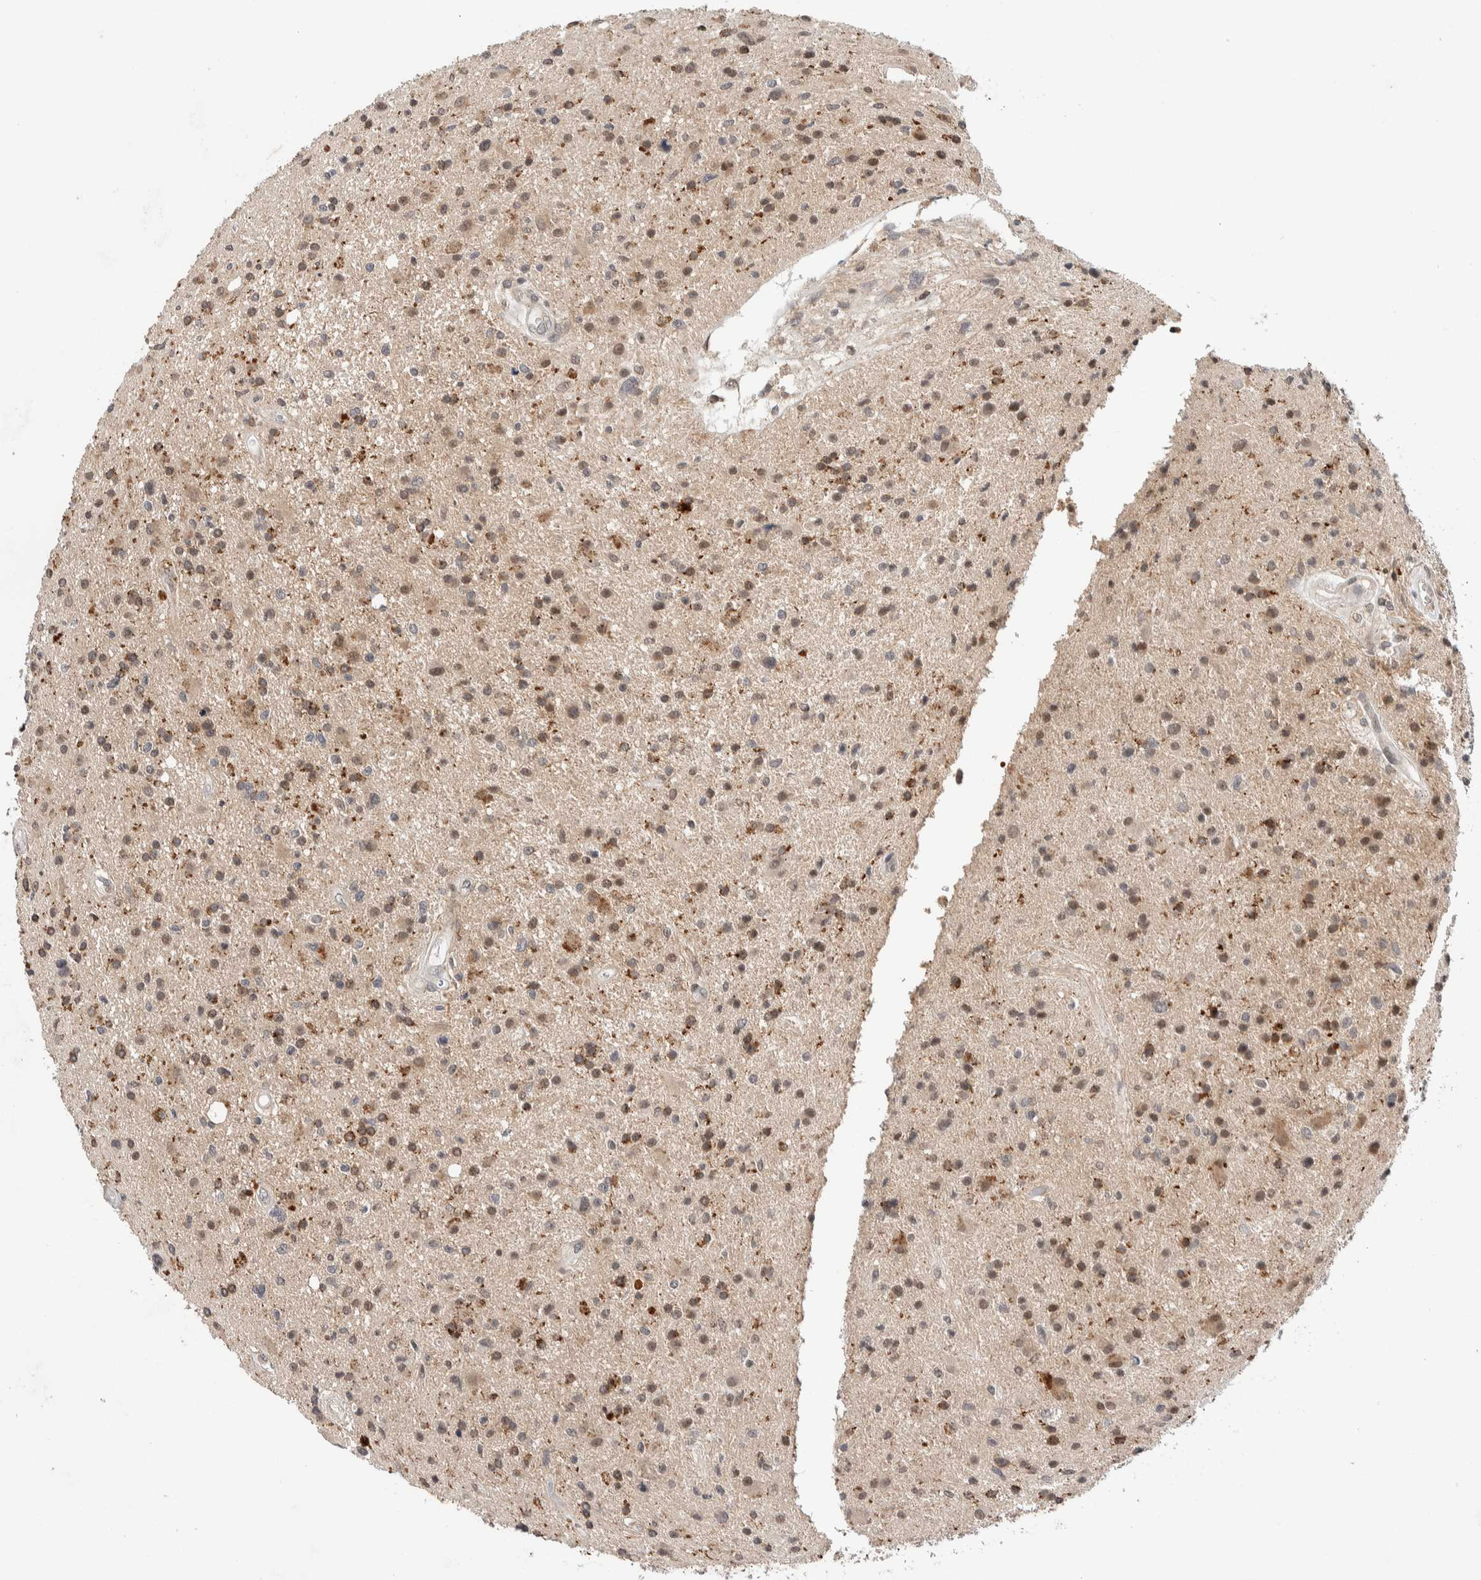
{"staining": {"intensity": "weak", "quantity": ">75%", "location": "cytoplasmic/membranous,nuclear"}, "tissue": "glioma", "cell_type": "Tumor cells", "image_type": "cancer", "snomed": [{"axis": "morphology", "description": "Glioma, malignant, High grade"}, {"axis": "topography", "description": "Brain"}], "caption": "This histopathology image shows immunohistochemistry (IHC) staining of glioma, with low weak cytoplasmic/membranous and nuclear staining in approximately >75% of tumor cells.", "gene": "KCNK1", "patient": {"sex": "male", "age": 33}}